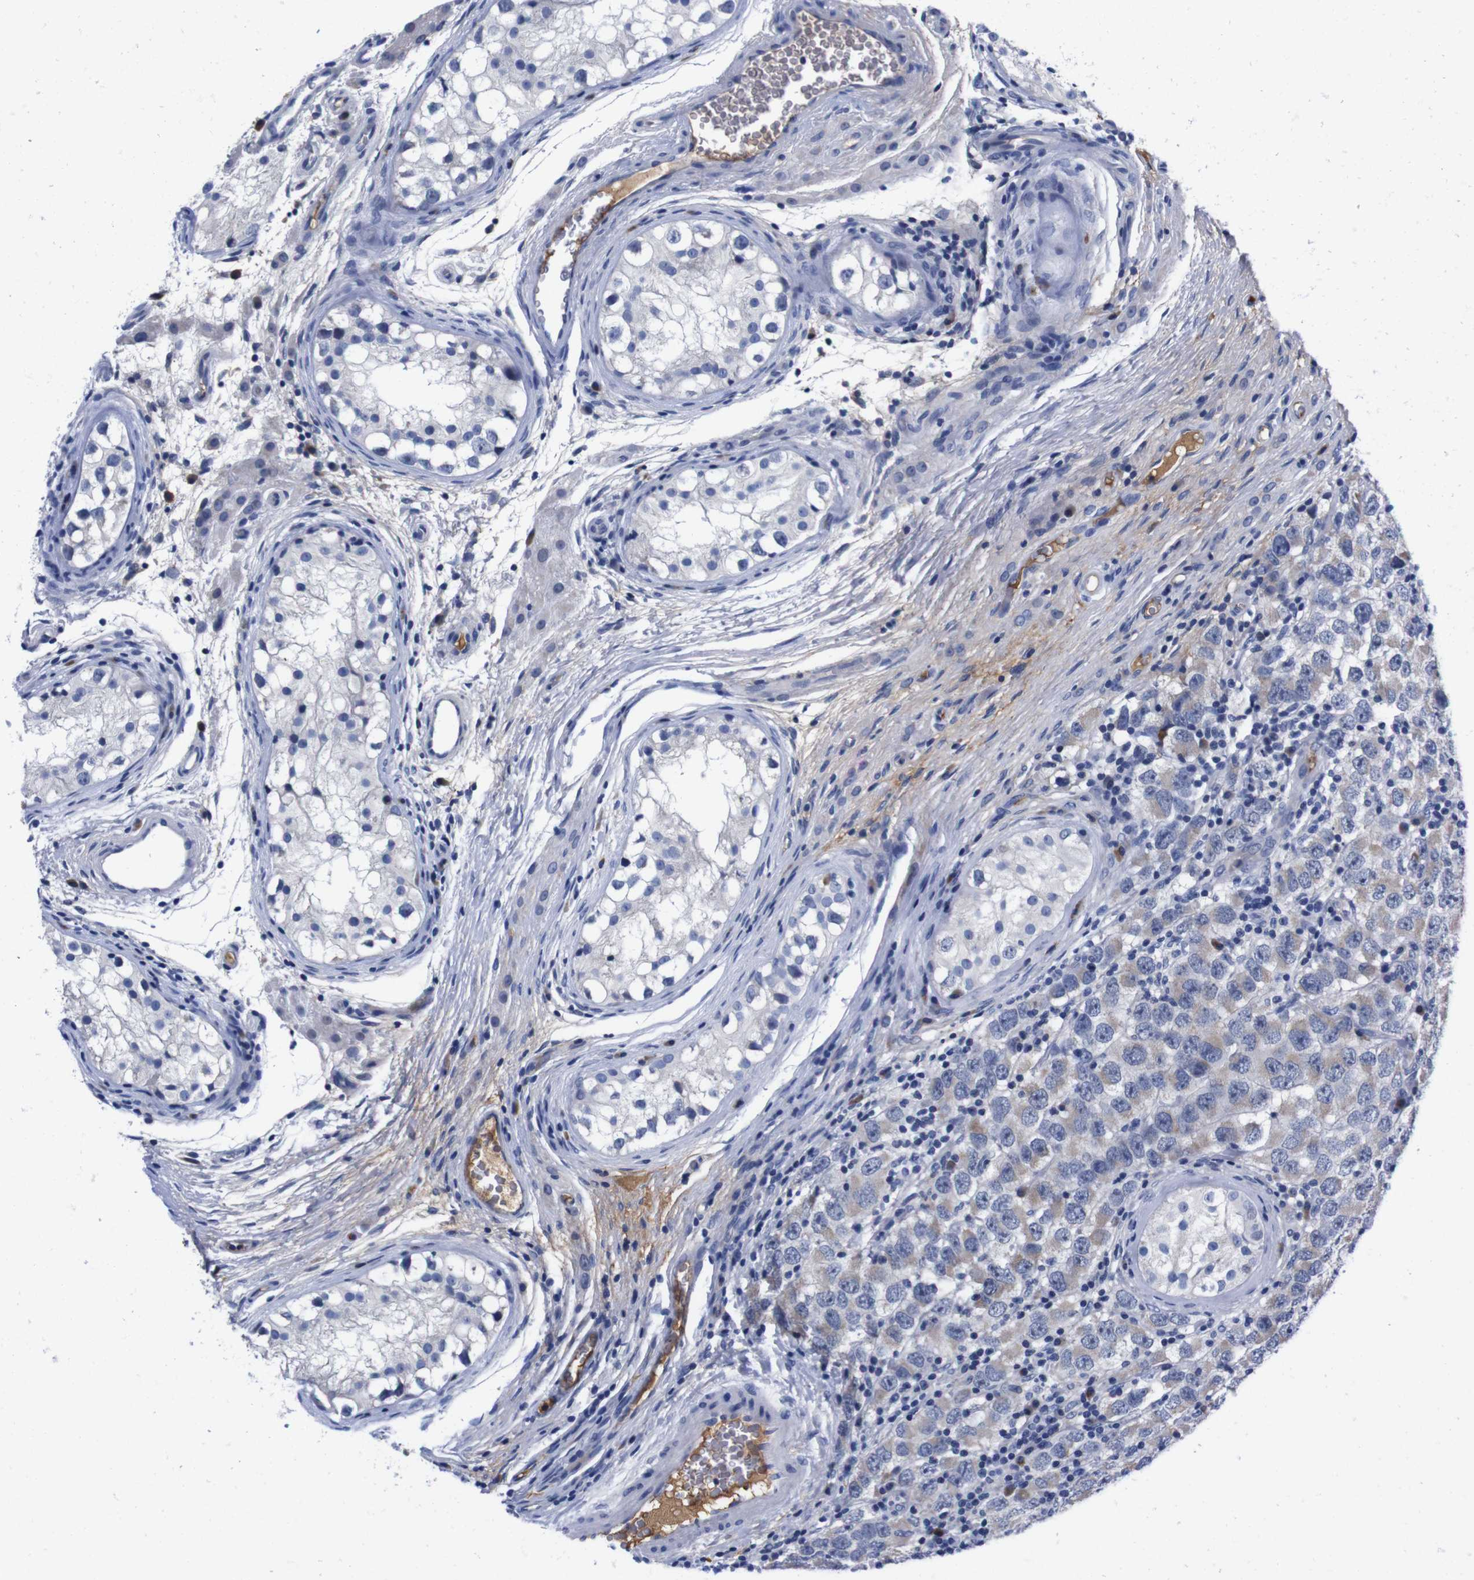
{"staining": {"intensity": "negative", "quantity": "none", "location": "none"}, "tissue": "testis cancer", "cell_type": "Tumor cells", "image_type": "cancer", "snomed": [{"axis": "morphology", "description": "Carcinoma, Embryonal, NOS"}, {"axis": "topography", "description": "Testis"}], "caption": "The immunohistochemistry image has no significant expression in tumor cells of embryonal carcinoma (testis) tissue.", "gene": "FAM210A", "patient": {"sex": "male", "age": 21}}